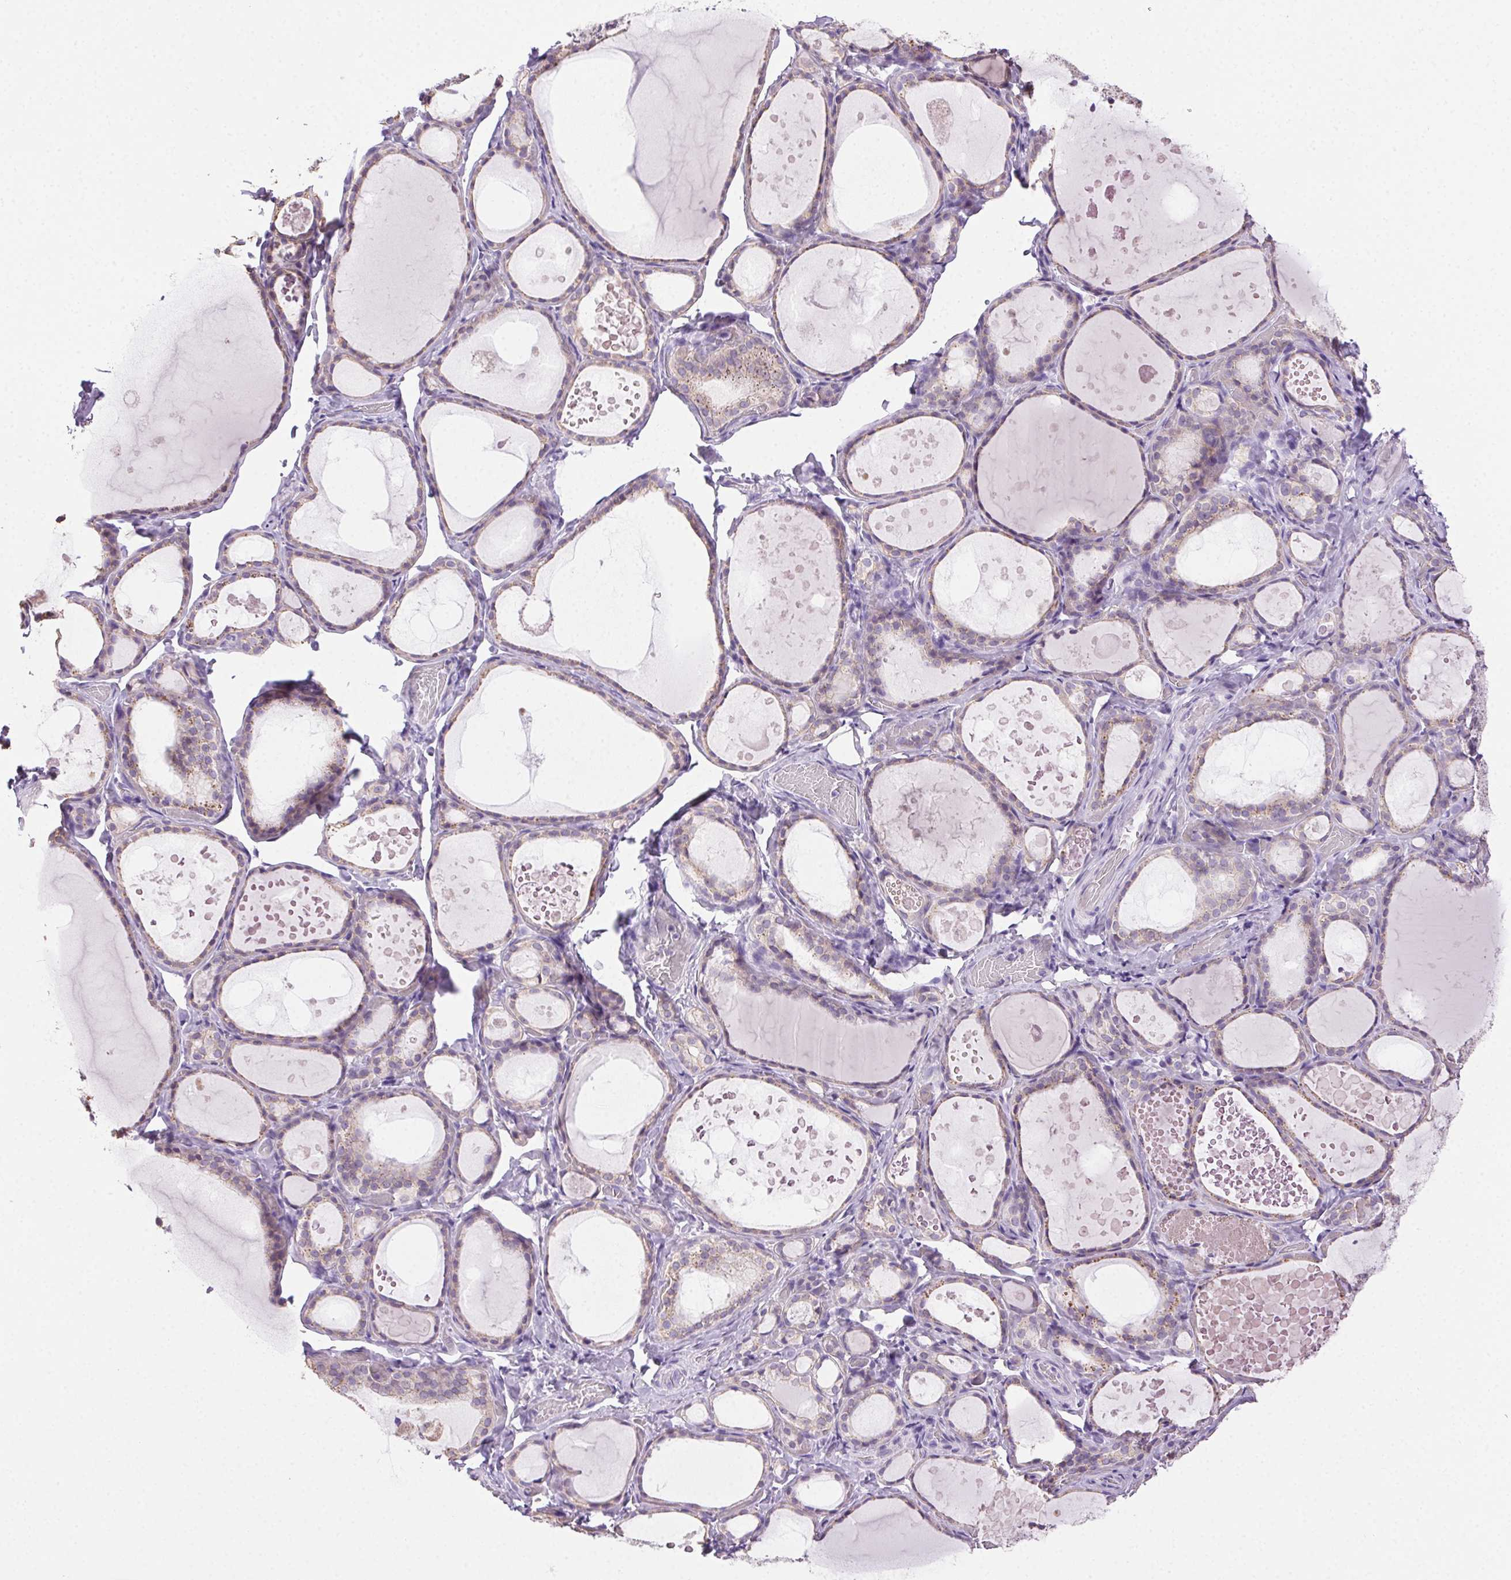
{"staining": {"intensity": "weak", "quantity": "<25%", "location": "cytoplasmic/membranous"}, "tissue": "thyroid gland", "cell_type": "Glandular cells", "image_type": "normal", "snomed": [{"axis": "morphology", "description": "Normal tissue, NOS"}, {"axis": "topography", "description": "Thyroid gland"}], "caption": "The photomicrograph exhibits no significant expression in glandular cells of thyroid gland. (Stains: DAB immunohistochemistry (IHC) with hematoxylin counter stain, Microscopy: brightfield microscopy at high magnification).", "gene": "CLDN10", "patient": {"sex": "female", "age": 56}}